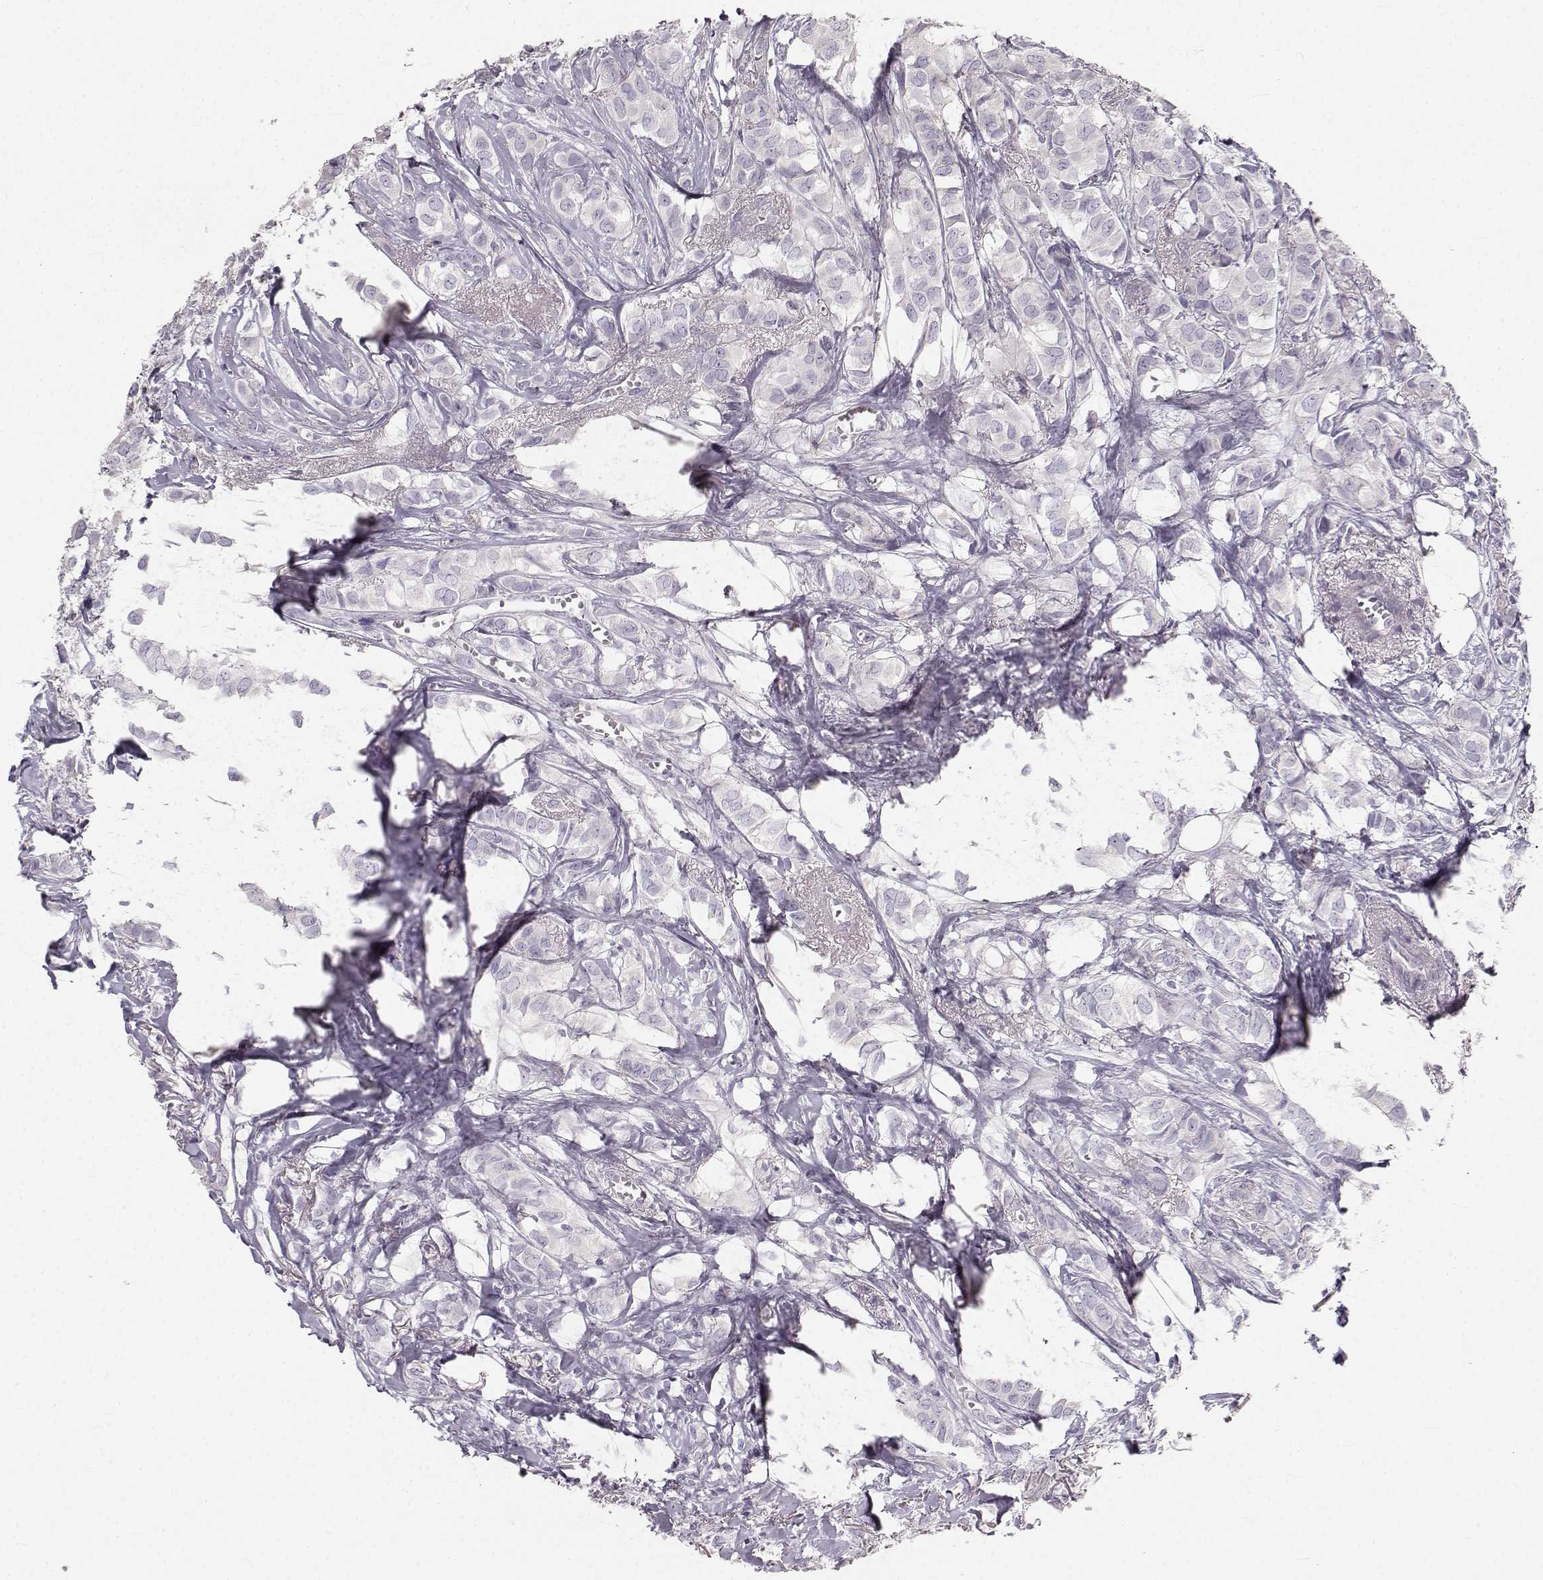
{"staining": {"intensity": "negative", "quantity": "none", "location": "none"}, "tissue": "breast cancer", "cell_type": "Tumor cells", "image_type": "cancer", "snomed": [{"axis": "morphology", "description": "Duct carcinoma"}, {"axis": "topography", "description": "Breast"}], "caption": "Breast cancer (infiltrating ductal carcinoma) was stained to show a protein in brown. There is no significant positivity in tumor cells.", "gene": "OIP5", "patient": {"sex": "female", "age": 85}}